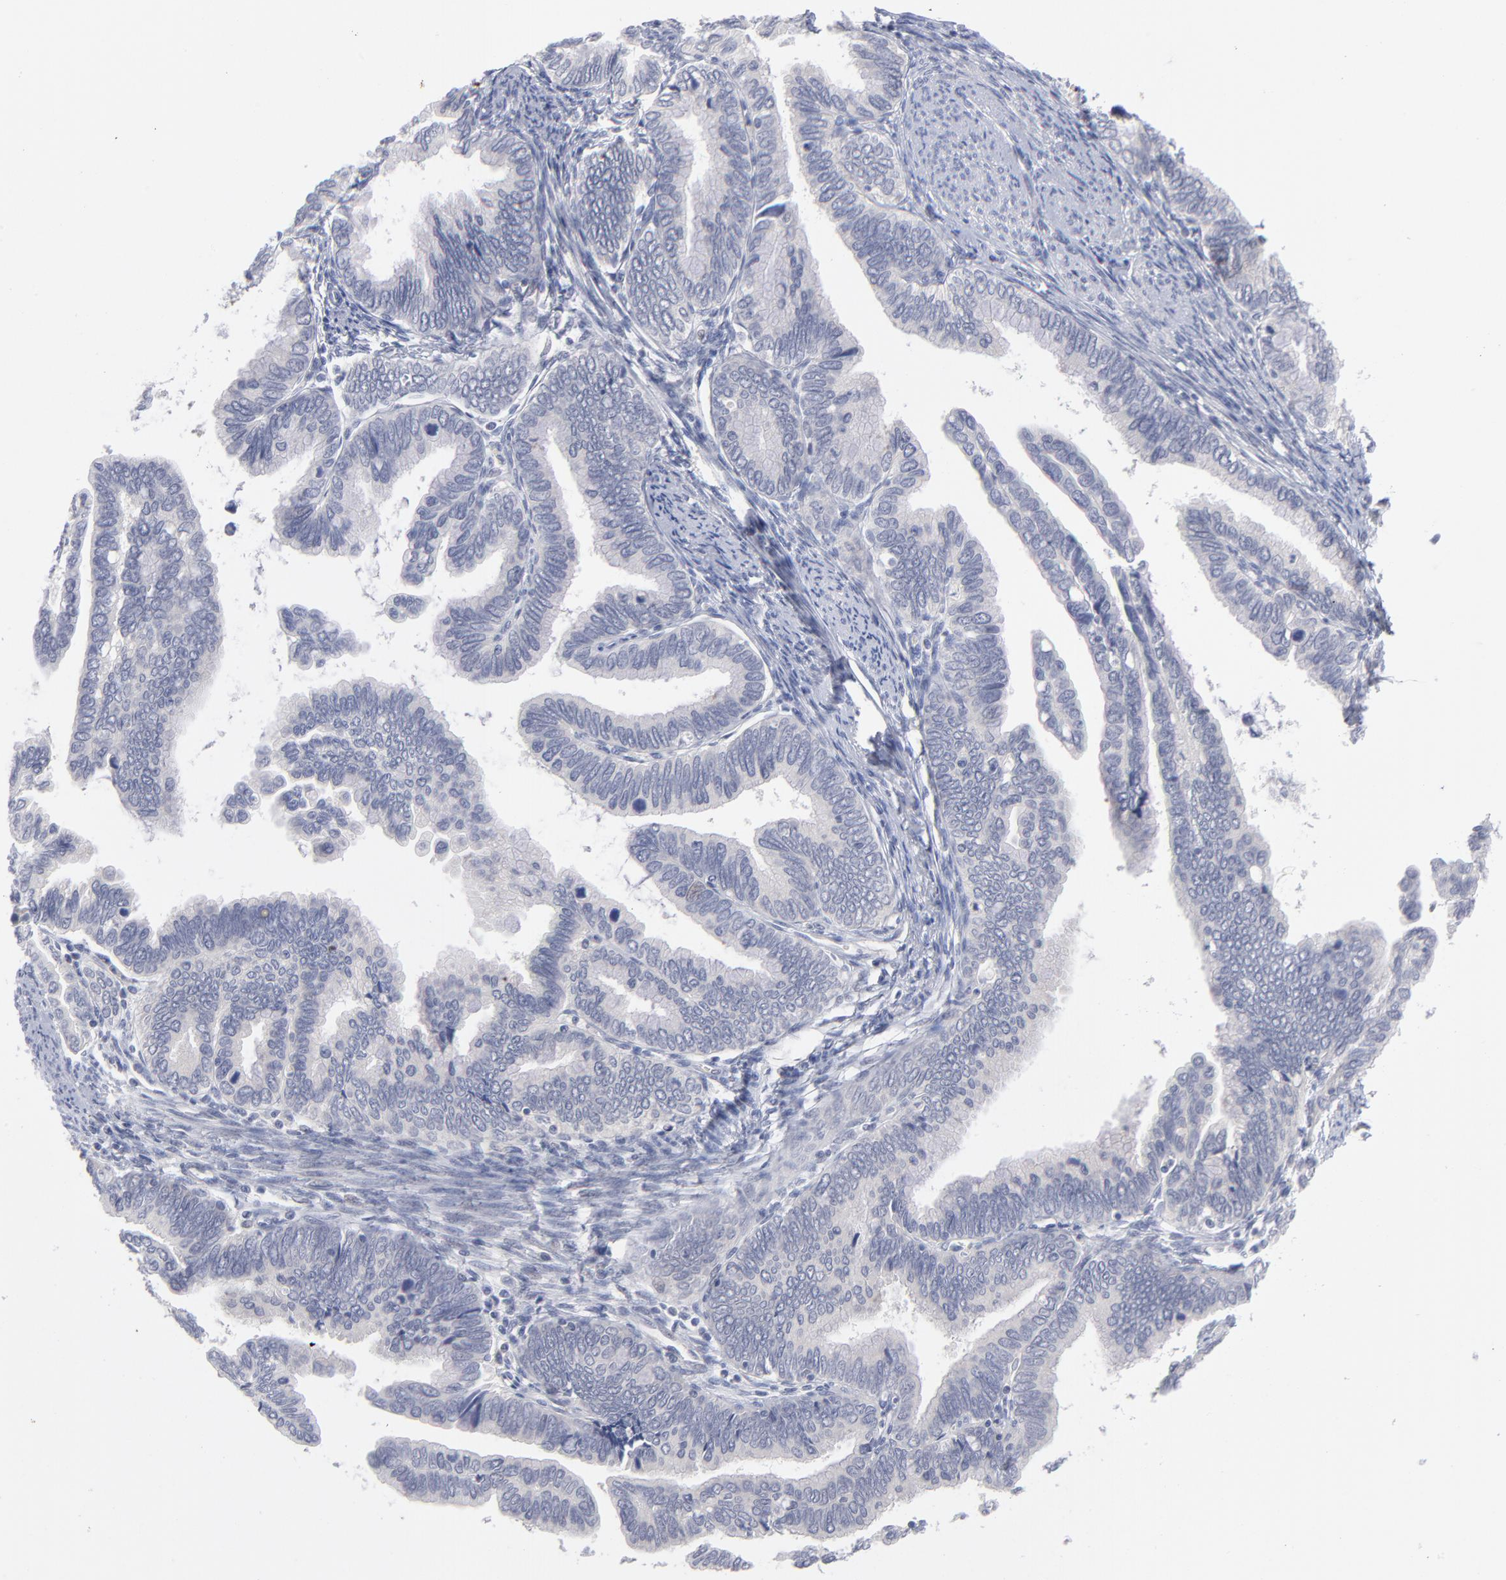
{"staining": {"intensity": "negative", "quantity": "none", "location": "none"}, "tissue": "cervical cancer", "cell_type": "Tumor cells", "image_type": "cancer", "snomed": [{"axis": "morphology", "description": "Adenocarcinoma, NOS"}, {"axis": "topography", "description": "Cervix"}], "caption": "Immunohistochemistry photomicrograph of human cervical adenocarcinoma stained for a protein (brown), which exhibits no staining in tumor cells.", "gene": "RPS24", "patient": {"sex": "female", "age": 49}}